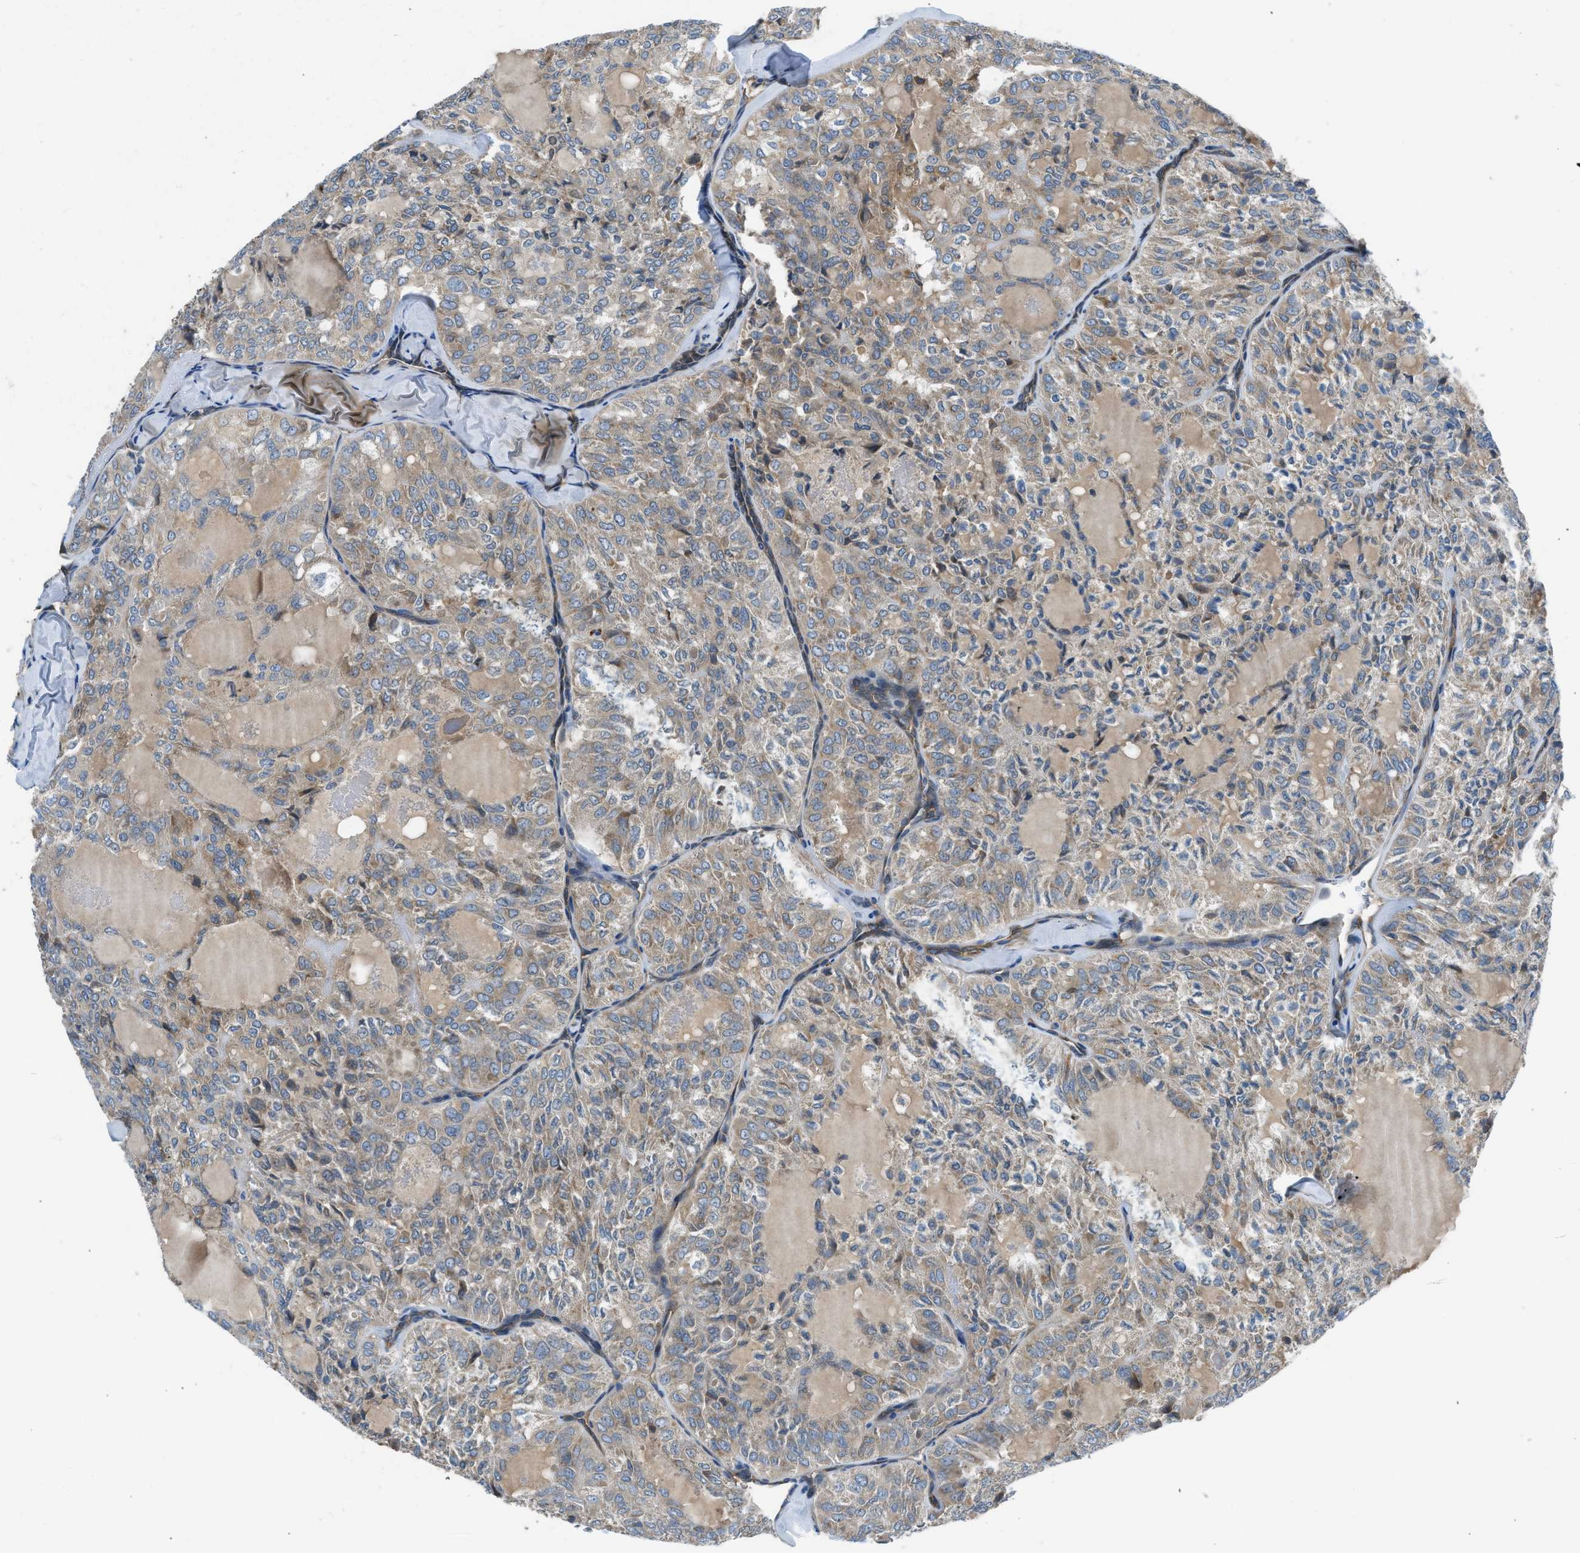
{"staining": {"intensity": "weak", "quantity": "25%-75%", "location": "cytoplasmic/membranous"}, "tissue": "thyroid cancer", "cell_type": "Tumor cells", "image_type": "cancer", "snomed": [{"axis": "morphology", "description": "Follicular adenoma carcinoma, NOS"}, {"axis": "topography", "description": "Thyroid gland"}], "caption": "The photomicrograph displays a brown stain indicating the presence of a protein in the cytoplasmic/membranous of tumor cells in follicular adenoma carcinoma (thyroid).", "gene": "LMBR1", "patient": {"sex": "male", "age": 75}}